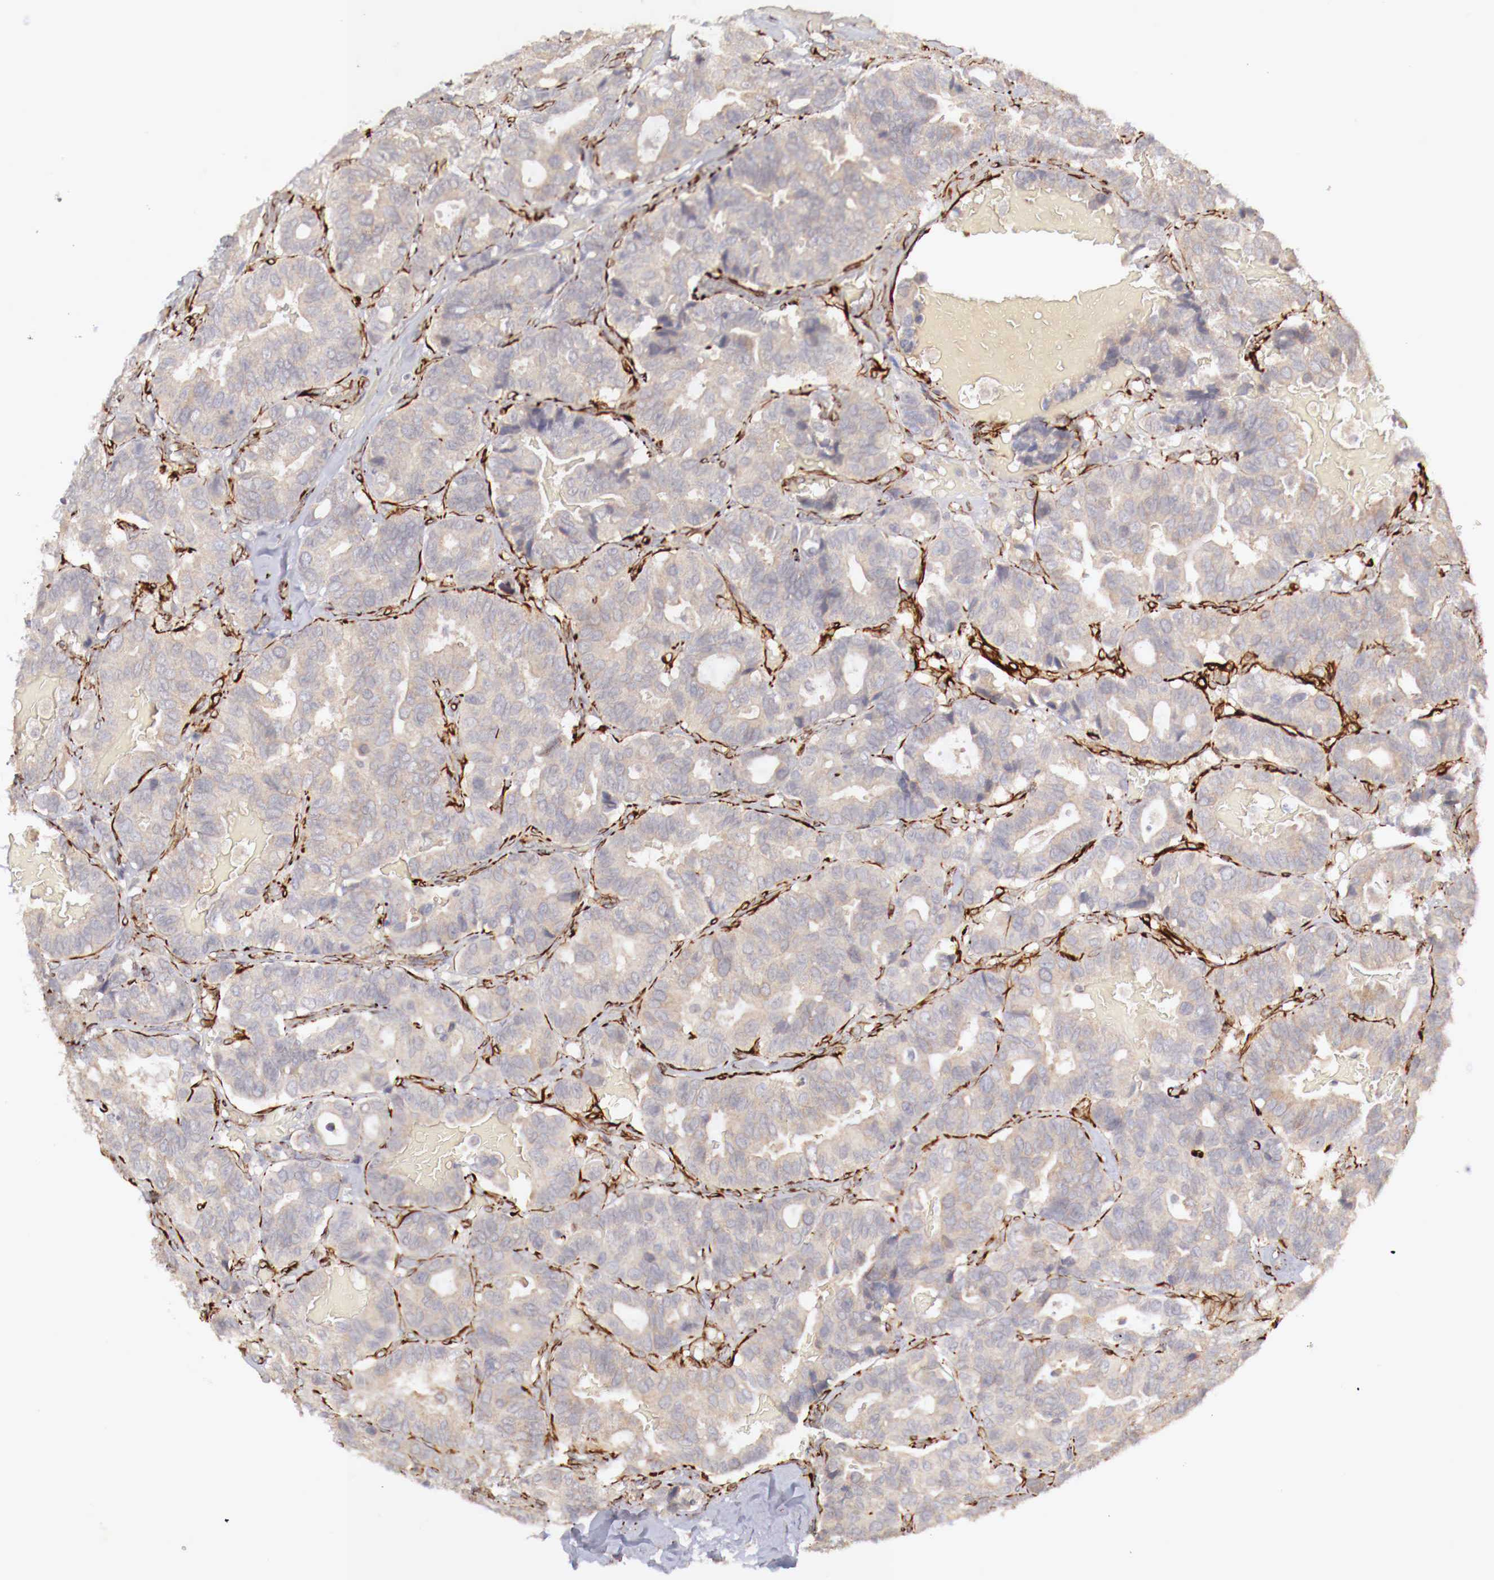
{"staining": {"intensity": "weak", "quantity": "25%-75%", "location": "cytoplasmic/membranous,nuclear"}, "tissue": "breast cancer", "cell_type": "Tumor cells", "image_type": "cancer", "snomed": [{"axis": "morphology", "description": "Duct carcinoma"}, {"axis": "topography", "description": "Breast"}], "caption": "Breast cancer (intraductal carcinoma) stained with a protein marker shows weak staining in tumor cells.", "gene": "WT1", "patient": {"sex": "female", "age": 69}}